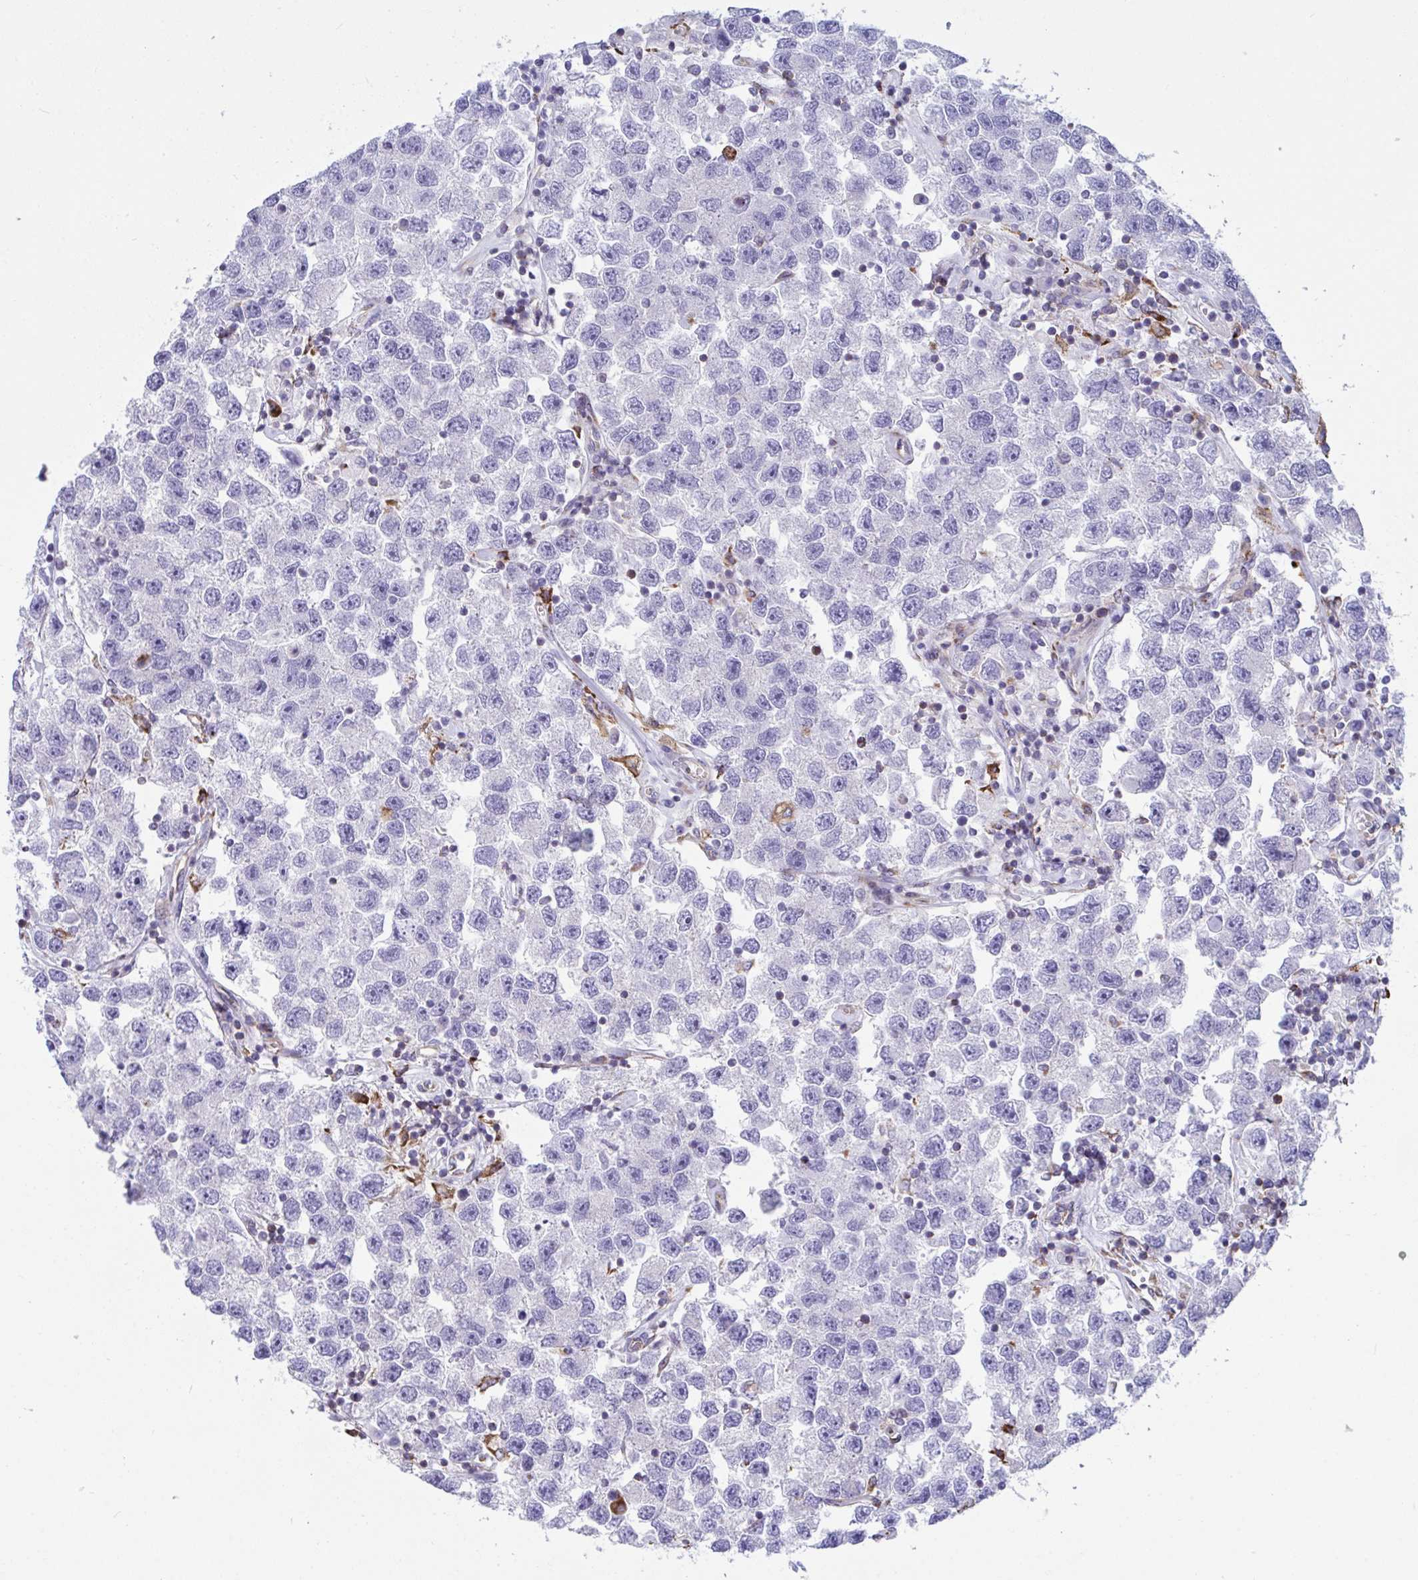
{"staining": {"intensity": "negative", "quantity": "none", "location": "none"}, "tissue": "testis cancer", "cell_type": "Tumor cells", "image_type": "cancer", "snomed": [{"axis": "morphology", "description": "Seminoma, NOS"}, {"axis": "topography", "description": "Testis"}], "caption": "Immunohistochemistry histopathology image of testis seminoma stained for a protein (brown), which exhibits no positivity in tumor cells. Brightfield microscopy of immunohistochemistry (IHC) stained with DAB (brown) and hematoxylin (blue), captured at high magnification.", "gene": "PEAK3", "patient": {"sex": "male", "age": 26}}